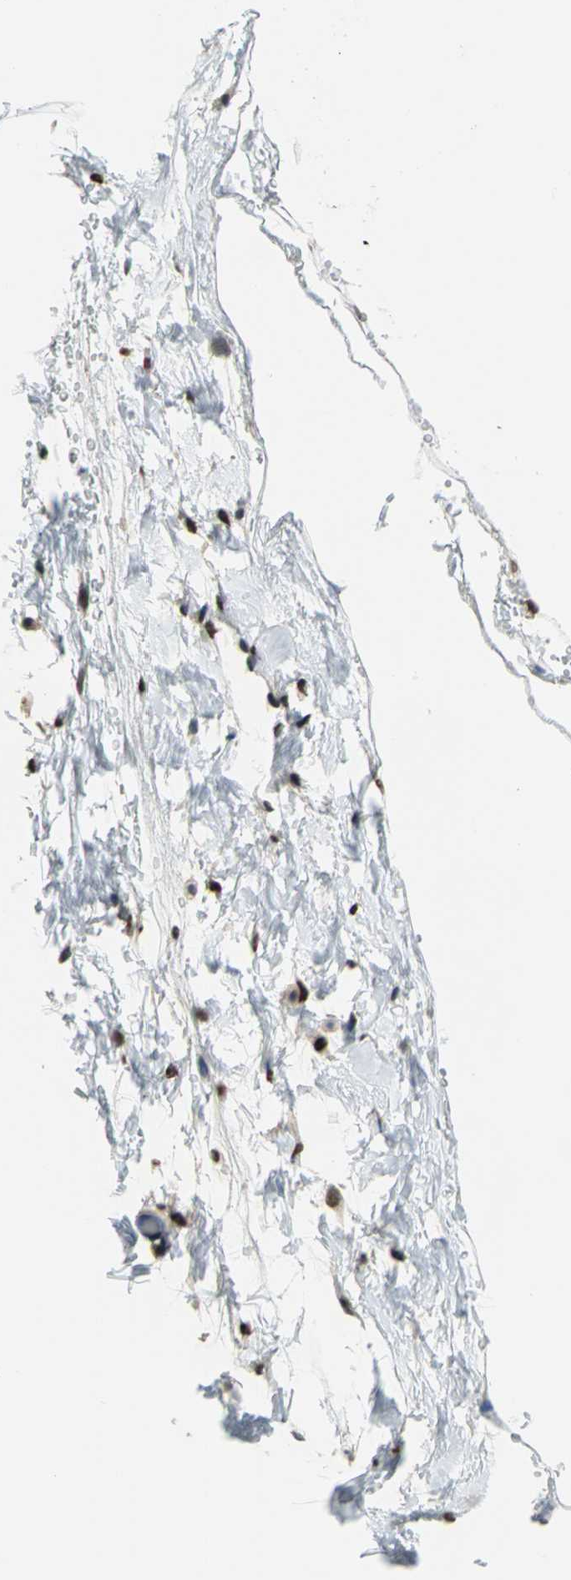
{"staining": {"intensity": "moderate", "quantity": ">75%", "location": "nuclear"}, "tissue": "adipose tissue", "cell_type": "Adipocytes", "image_type": "normal", "snomed": [{"axis": "morphology", "description": "Normal tissue, NOS"}, {"axis": "topography", "description": "Breast"}, {"axis": "topography", "description": "Soft tissue"}], "caption": "The histopathology image reveals staining of unremarkable adipose tissue, revealing moderate nuclear protein expression (brown color) within adipocytes.", "gene": "RBFOX2", "patient": {"sex": "female", "age": 25}}